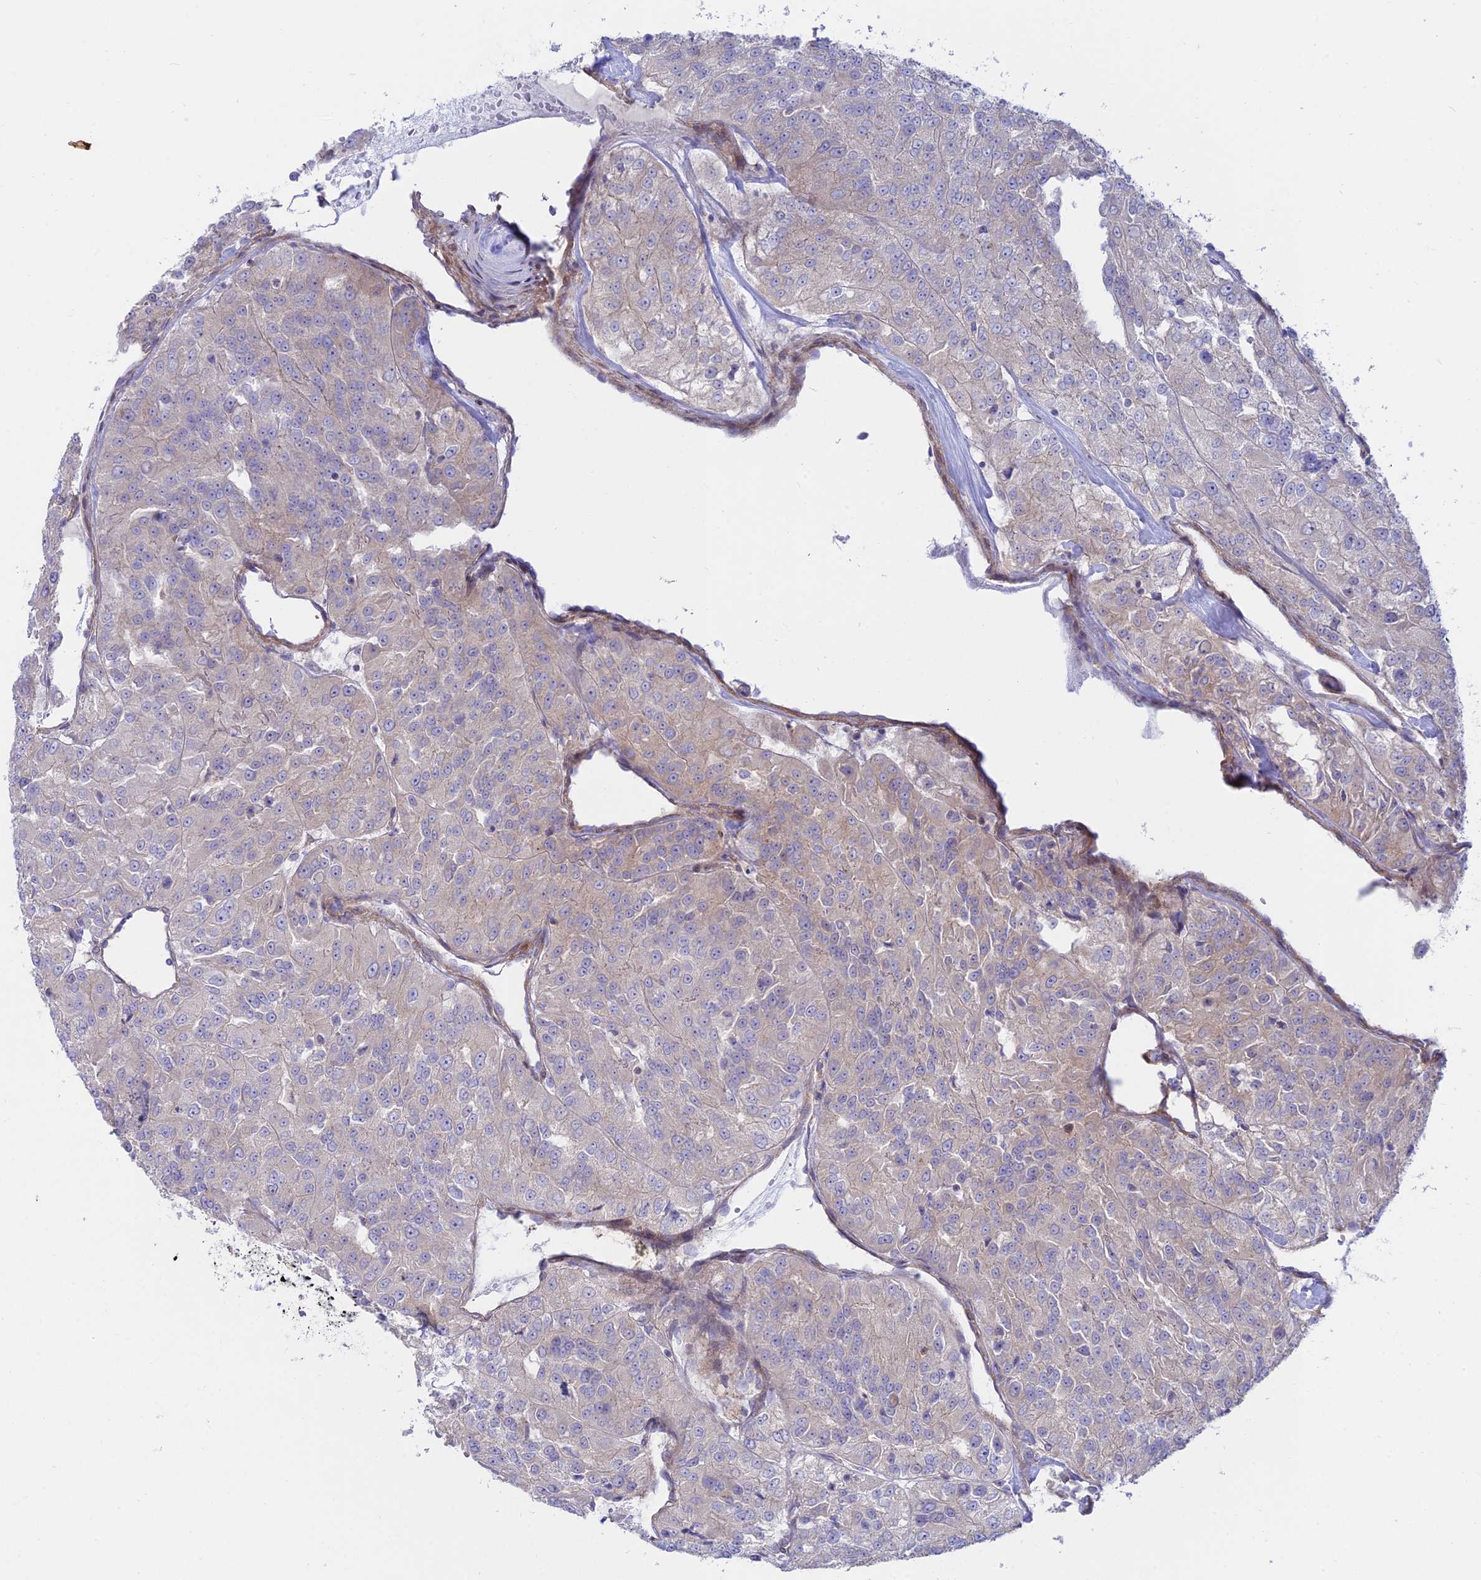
{"staining": {"intensity": "weak", "quantity": "<25%", "location": "cytoplasmic/membranous"}, "tissue": "renal cancer", "cell_type": "Tumor cells", "image_type": "cancer", "snomed": [{"axis": "morphology", "description": "Adenocarcinoma, NOS"}, {"axis": "topography", "description": "Kidney"}], "caption": "This is a micrograph of IHC staining of adenocarcinoma (renal), which shows no staining in tumor cells.", "gene": "KCNAB1", "patient": {"sex": "female", "age": 63}}